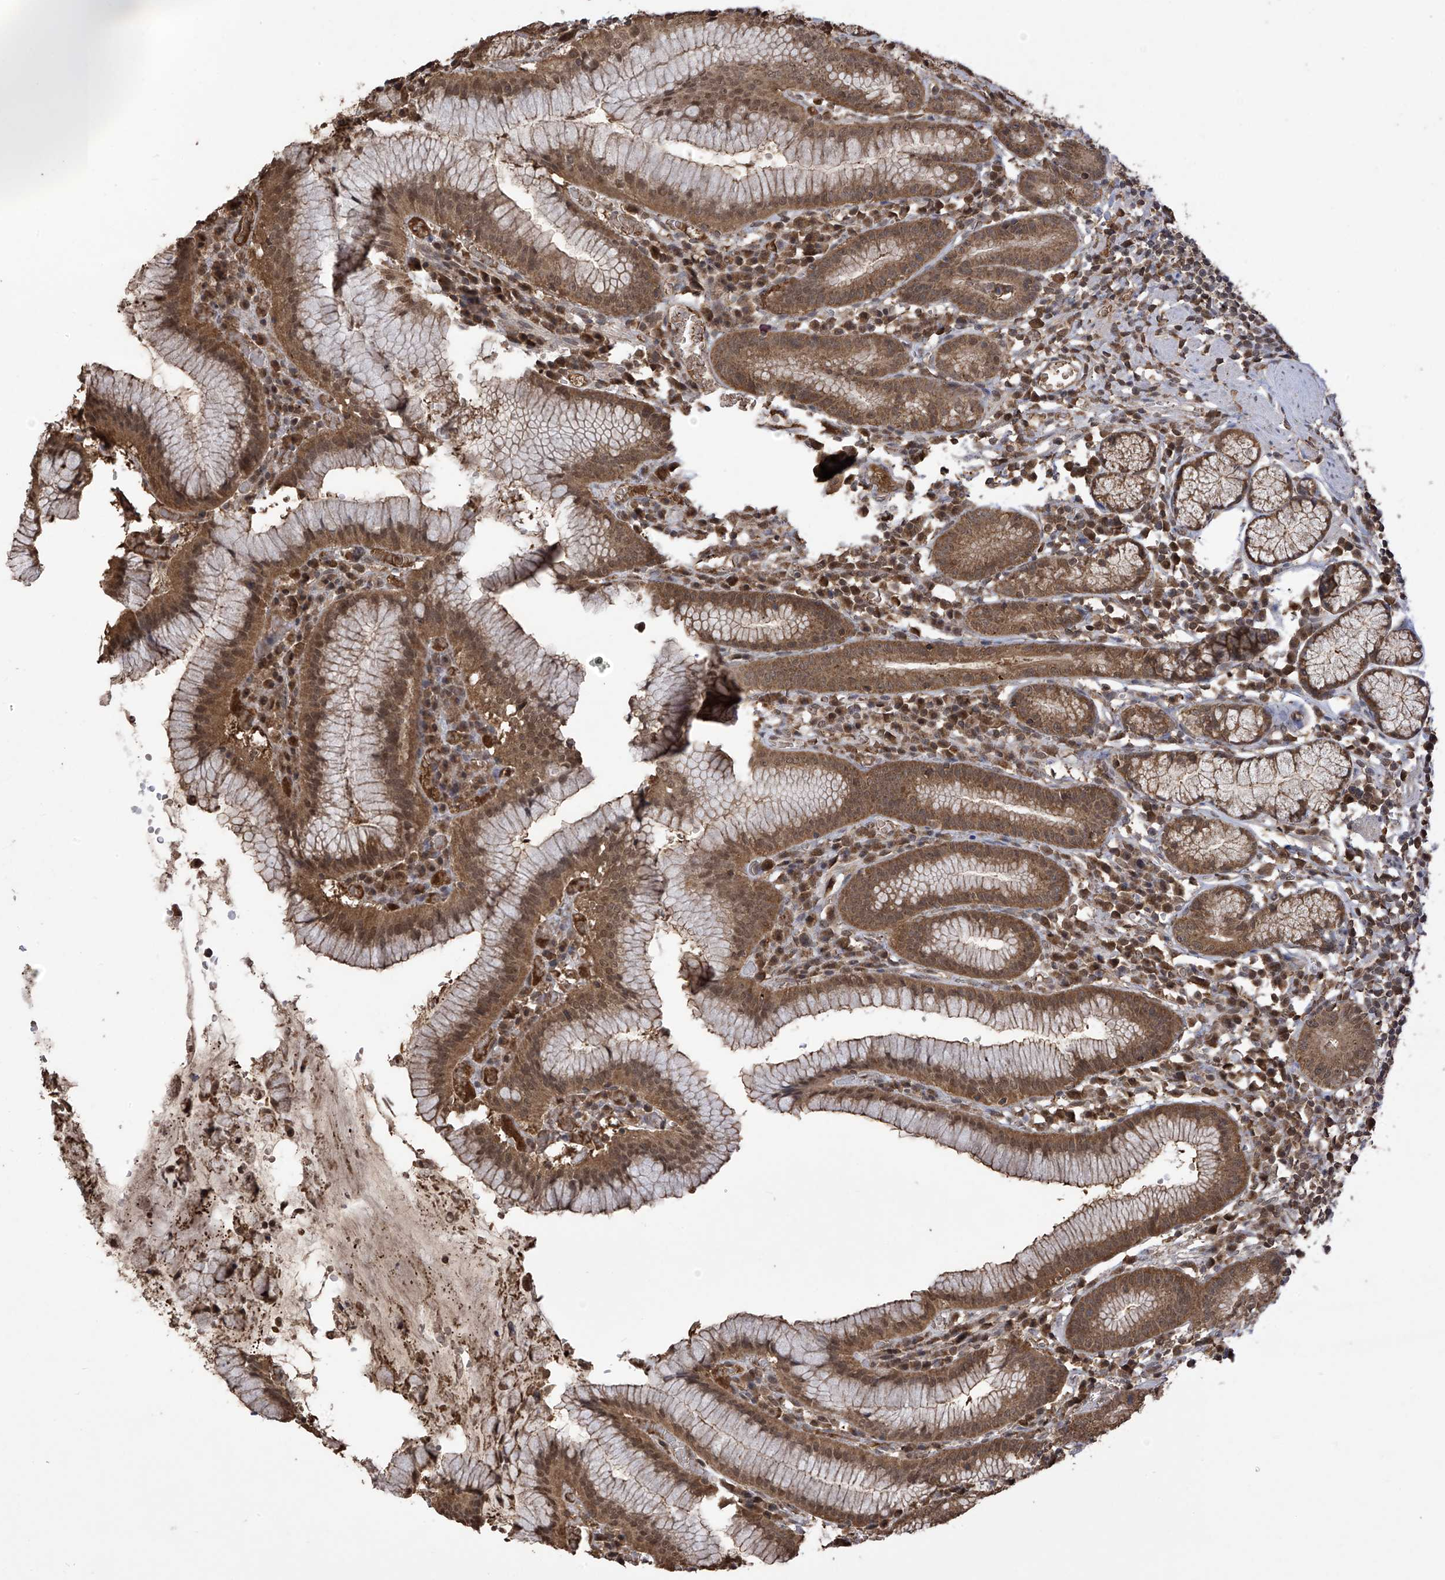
{"staining": {"intensity": "moderate", "quantity": ">75%", "location": "cytoplasmic/membranous,nuclear"}, "tissue": "stomach", "cell_type": "Glandular cells", "image_type": "normal", "snomed": [{"axis": "morphology", "description": "Normal tissue, NOS"}, {"axis": "topography", "description": "Stomach"}], "caption": "IHC histopathology image of normal stomach: human stomach stained using immunohistochemistry demonstrates medium levels of moderate protein expression localized specifically in the cytoplasmic/membranous,nuclear of glandular cells, appearing as a cytoplasmic/membranous,nuclear brown color.", "gene": "PNPT1", "patient": {"sex": "male", "age": 55}}